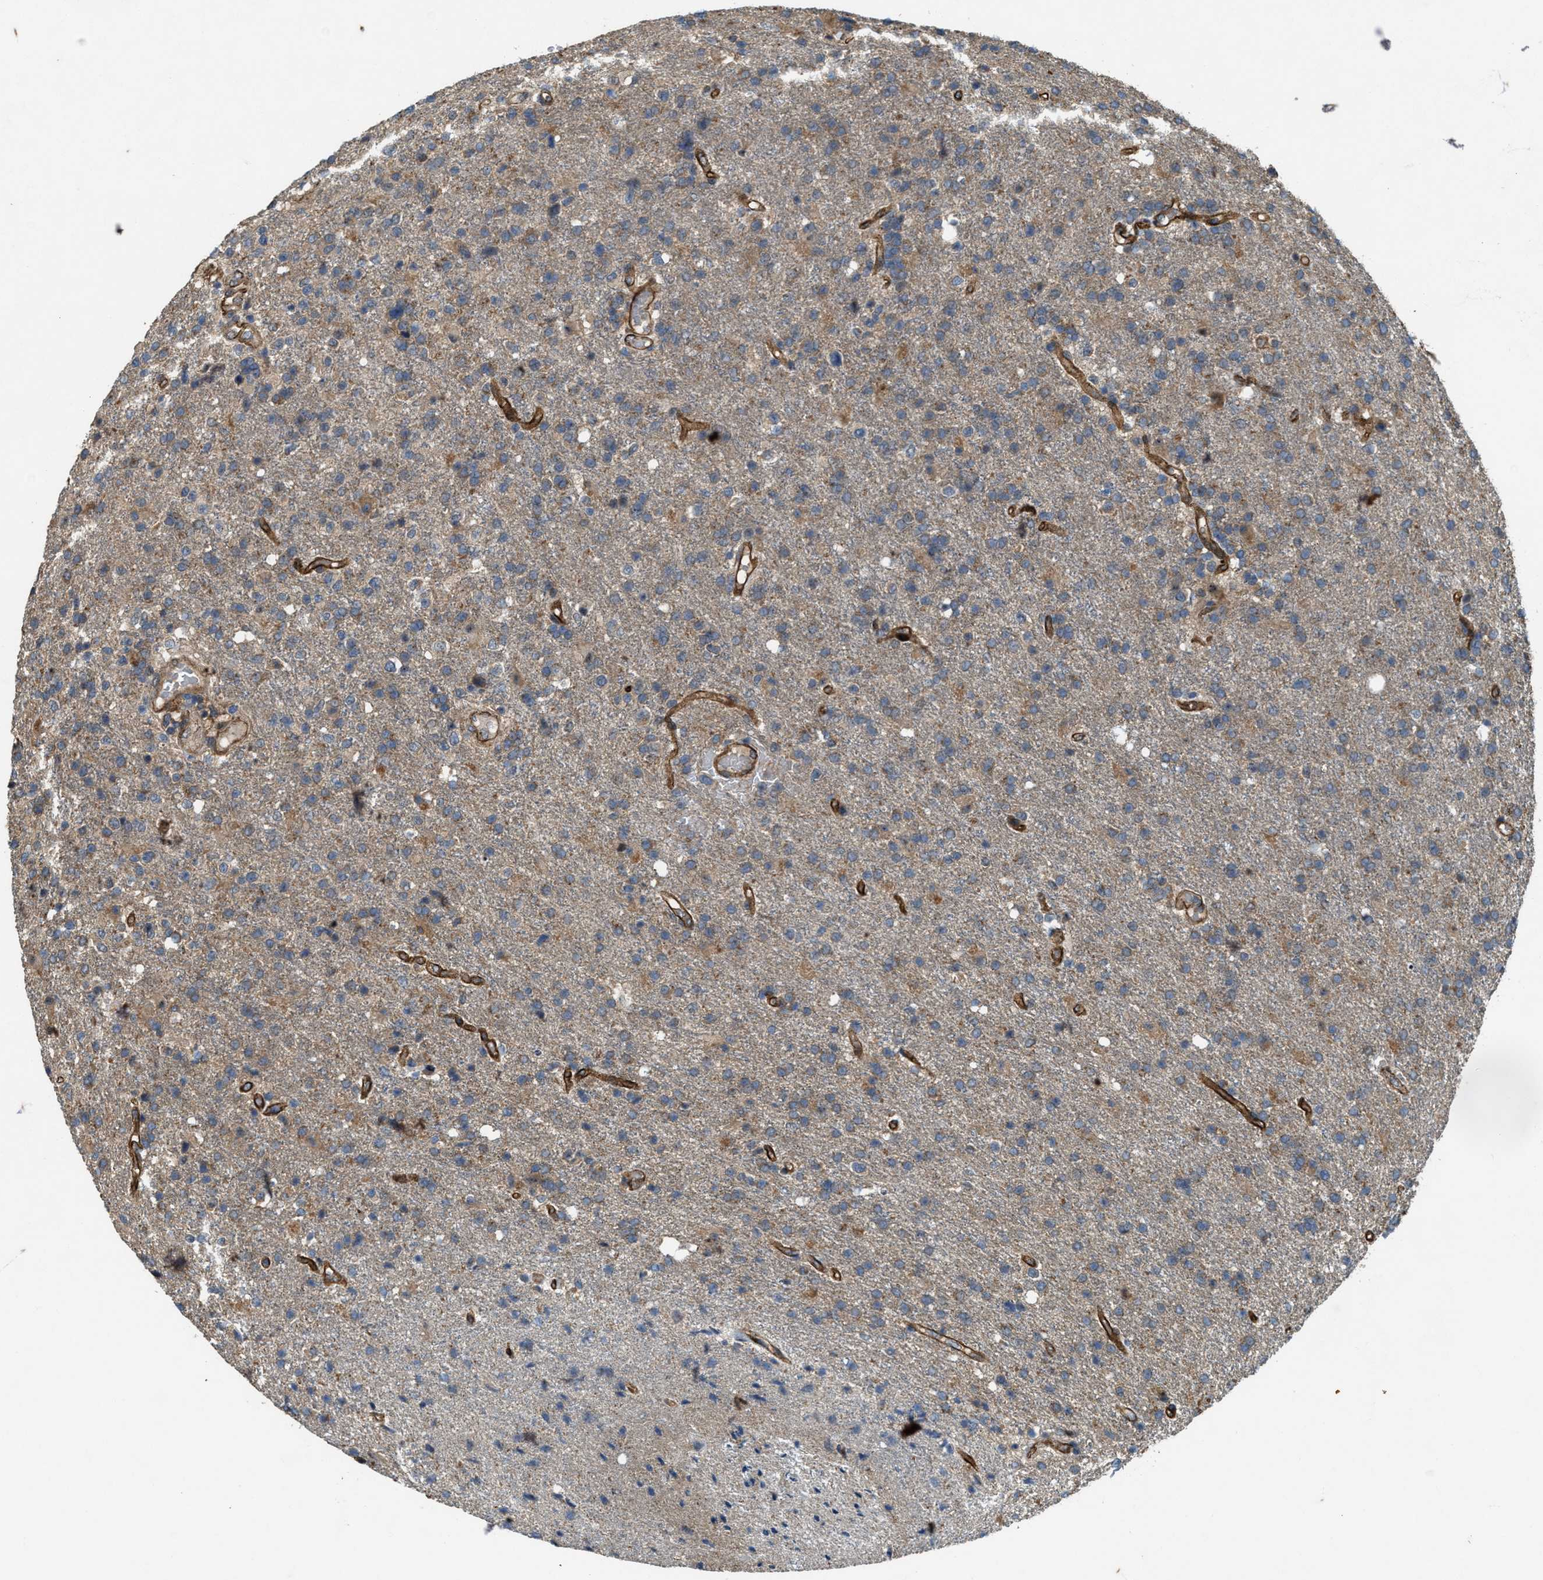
{"staining": {"intensity": "weak", "quantity": "25%-75%", "location": "cytoplasmic/membranous"}, "tissue": "glioma", "cell_type": "Tumor cells", "image_type": "cancer", "snomed": [{"axis": "morphology", "description": "Glioma, malignant, High grade"}, {"axis": "topography", "description": "Brain"}], "caption": "Protein positivity by immunohistochemistry demonstrates weak cytoplasmic/membranous staining in about 25%-75% of tumor cells in glioma.", "gene": "LRRC72", "patient": {"sex": "male", "age": 72}}